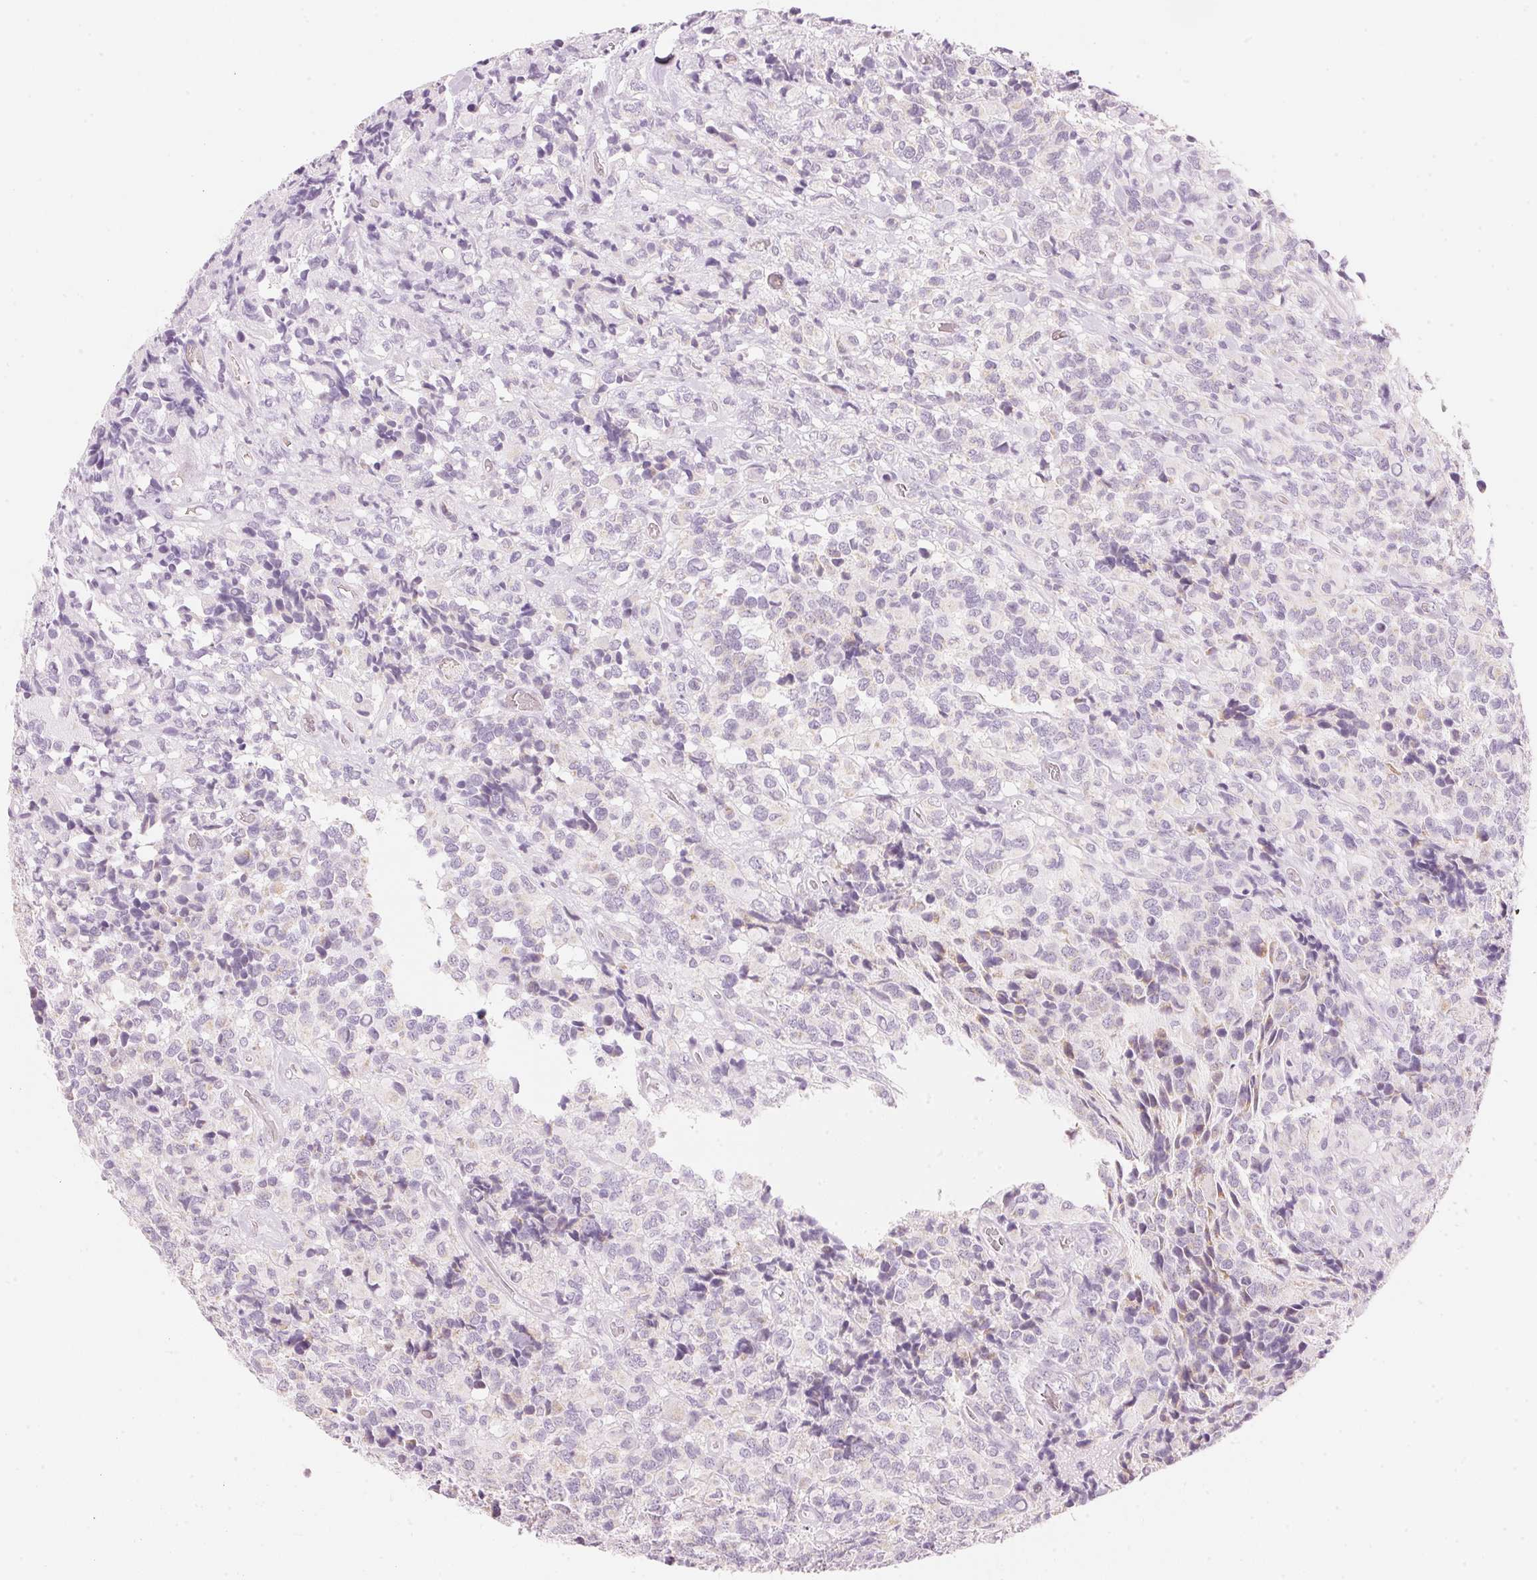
{"staining": {"intensity": "negative", "quantity": "none", "location": "none"}, "tissue": "glioma", "cell_type": "Tumor cells", "image_type": "cancer", "snomed": [{"axis": "morphology", "description": "Glioma, malignant, High grade"}, {"axis": "topography", "description": "Brain"}], "caption": "IHC micrograph of neoplastic tissue: glioma stained with DAB demonstrates no significant protein expression in tumor cells. (DAB (3,3'-diaminobenzidine) IHC with hematoxylin counter stain).", "gene": "HOXB13", "patient": {"sex": "male", "age": 39}}